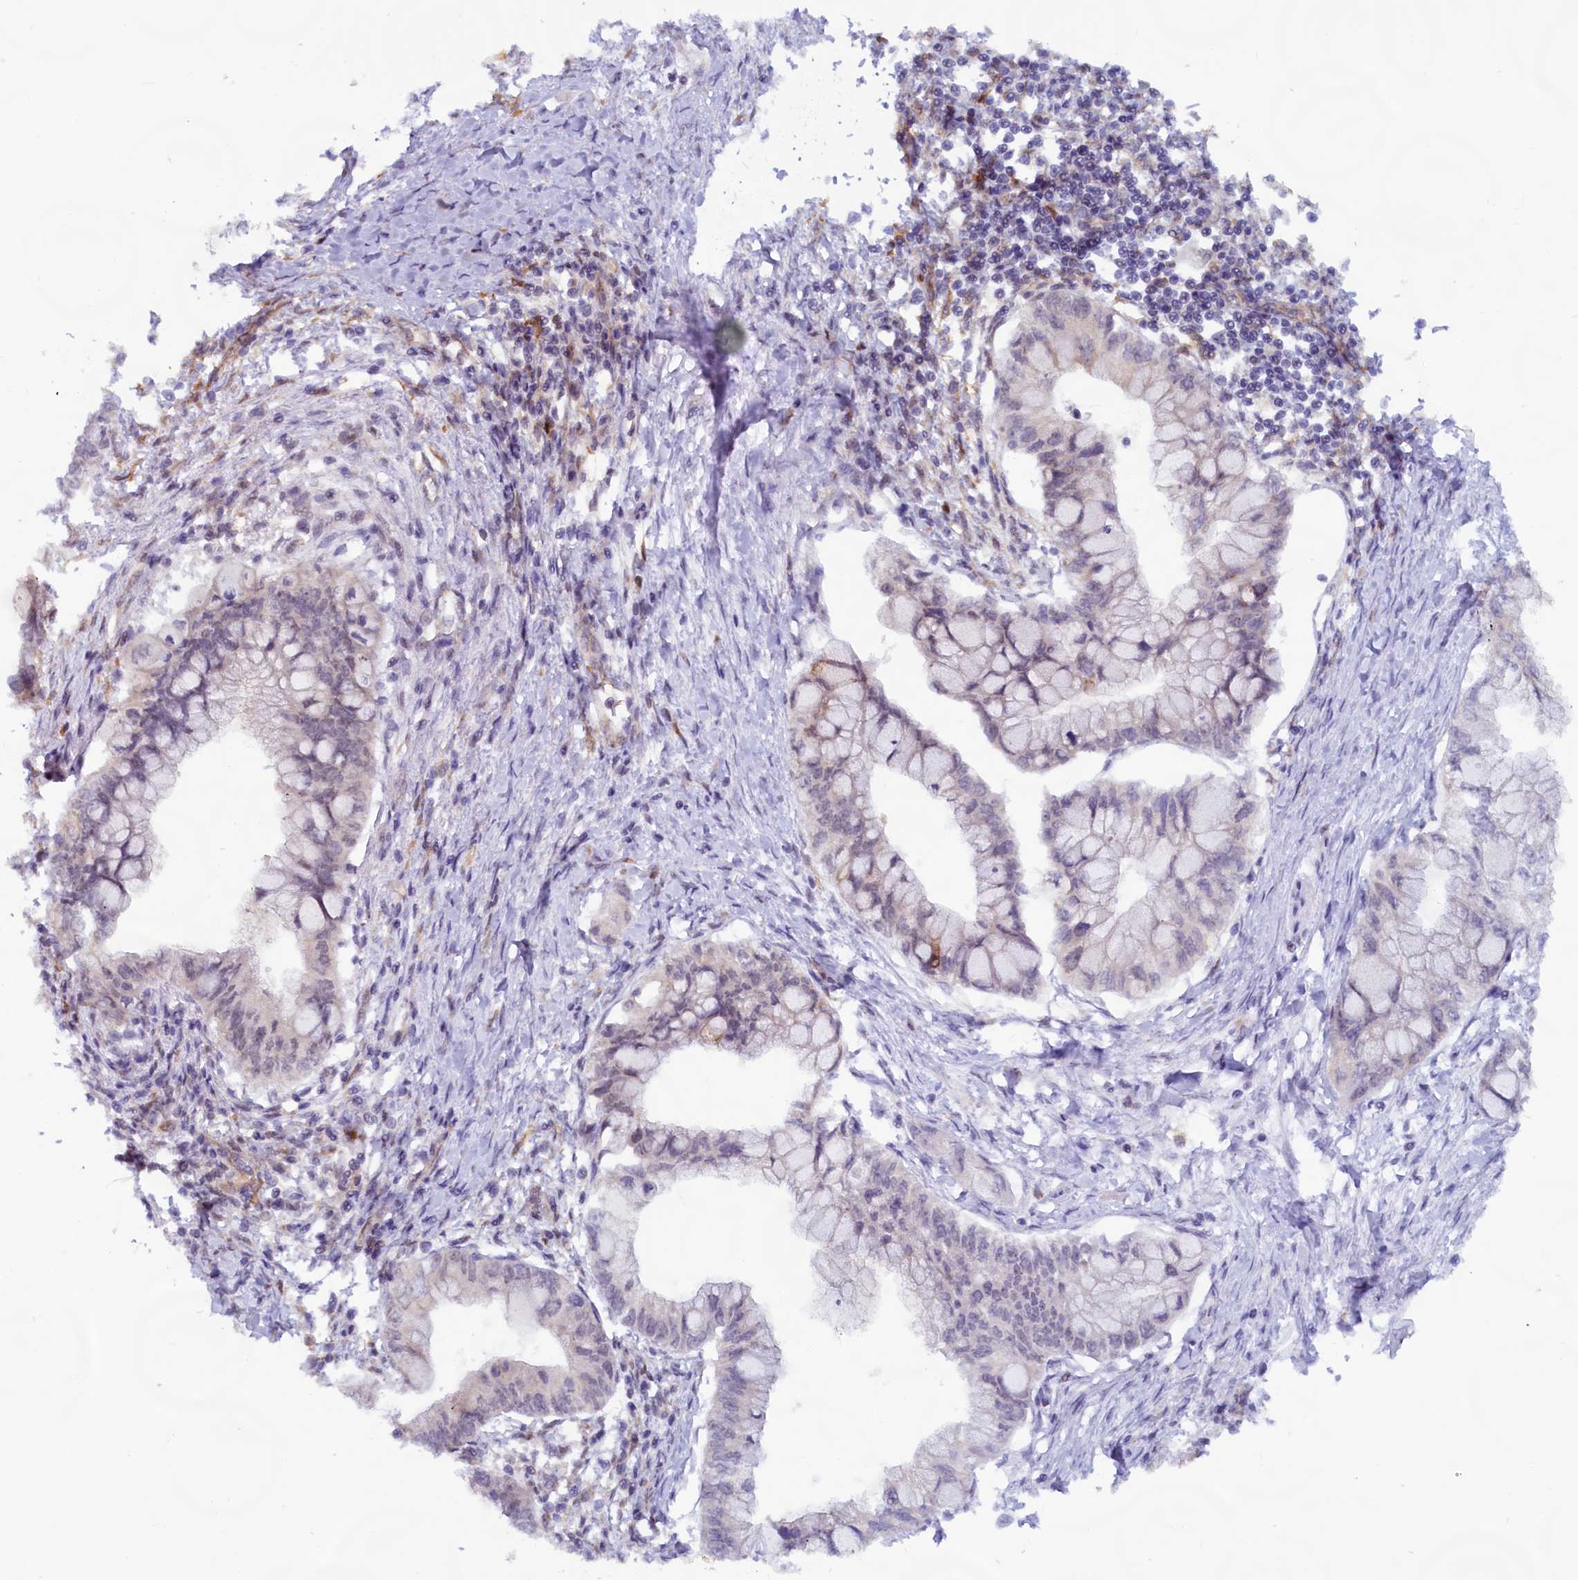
{"staining": {"intensity": "weak", "quantity": "<25%", "location": "cytoplasmic/membranous"}, "tissue": "pancreatic cancer", "cell_type": "Tumor cells", "image_type": "cancer", "snomed": [{"axis": "morphology", "description": "Adenocarcinoma, NOS"}, {"axis": "topography", "description": "Pancreas"}], "caption": "This is an immunohistochemistry photomicrograph of pancreatic adenocarcinoma. There is no positivity in tumor cells.", "gene": "C1D", "patient": {"sex": "male", "age": 48}}